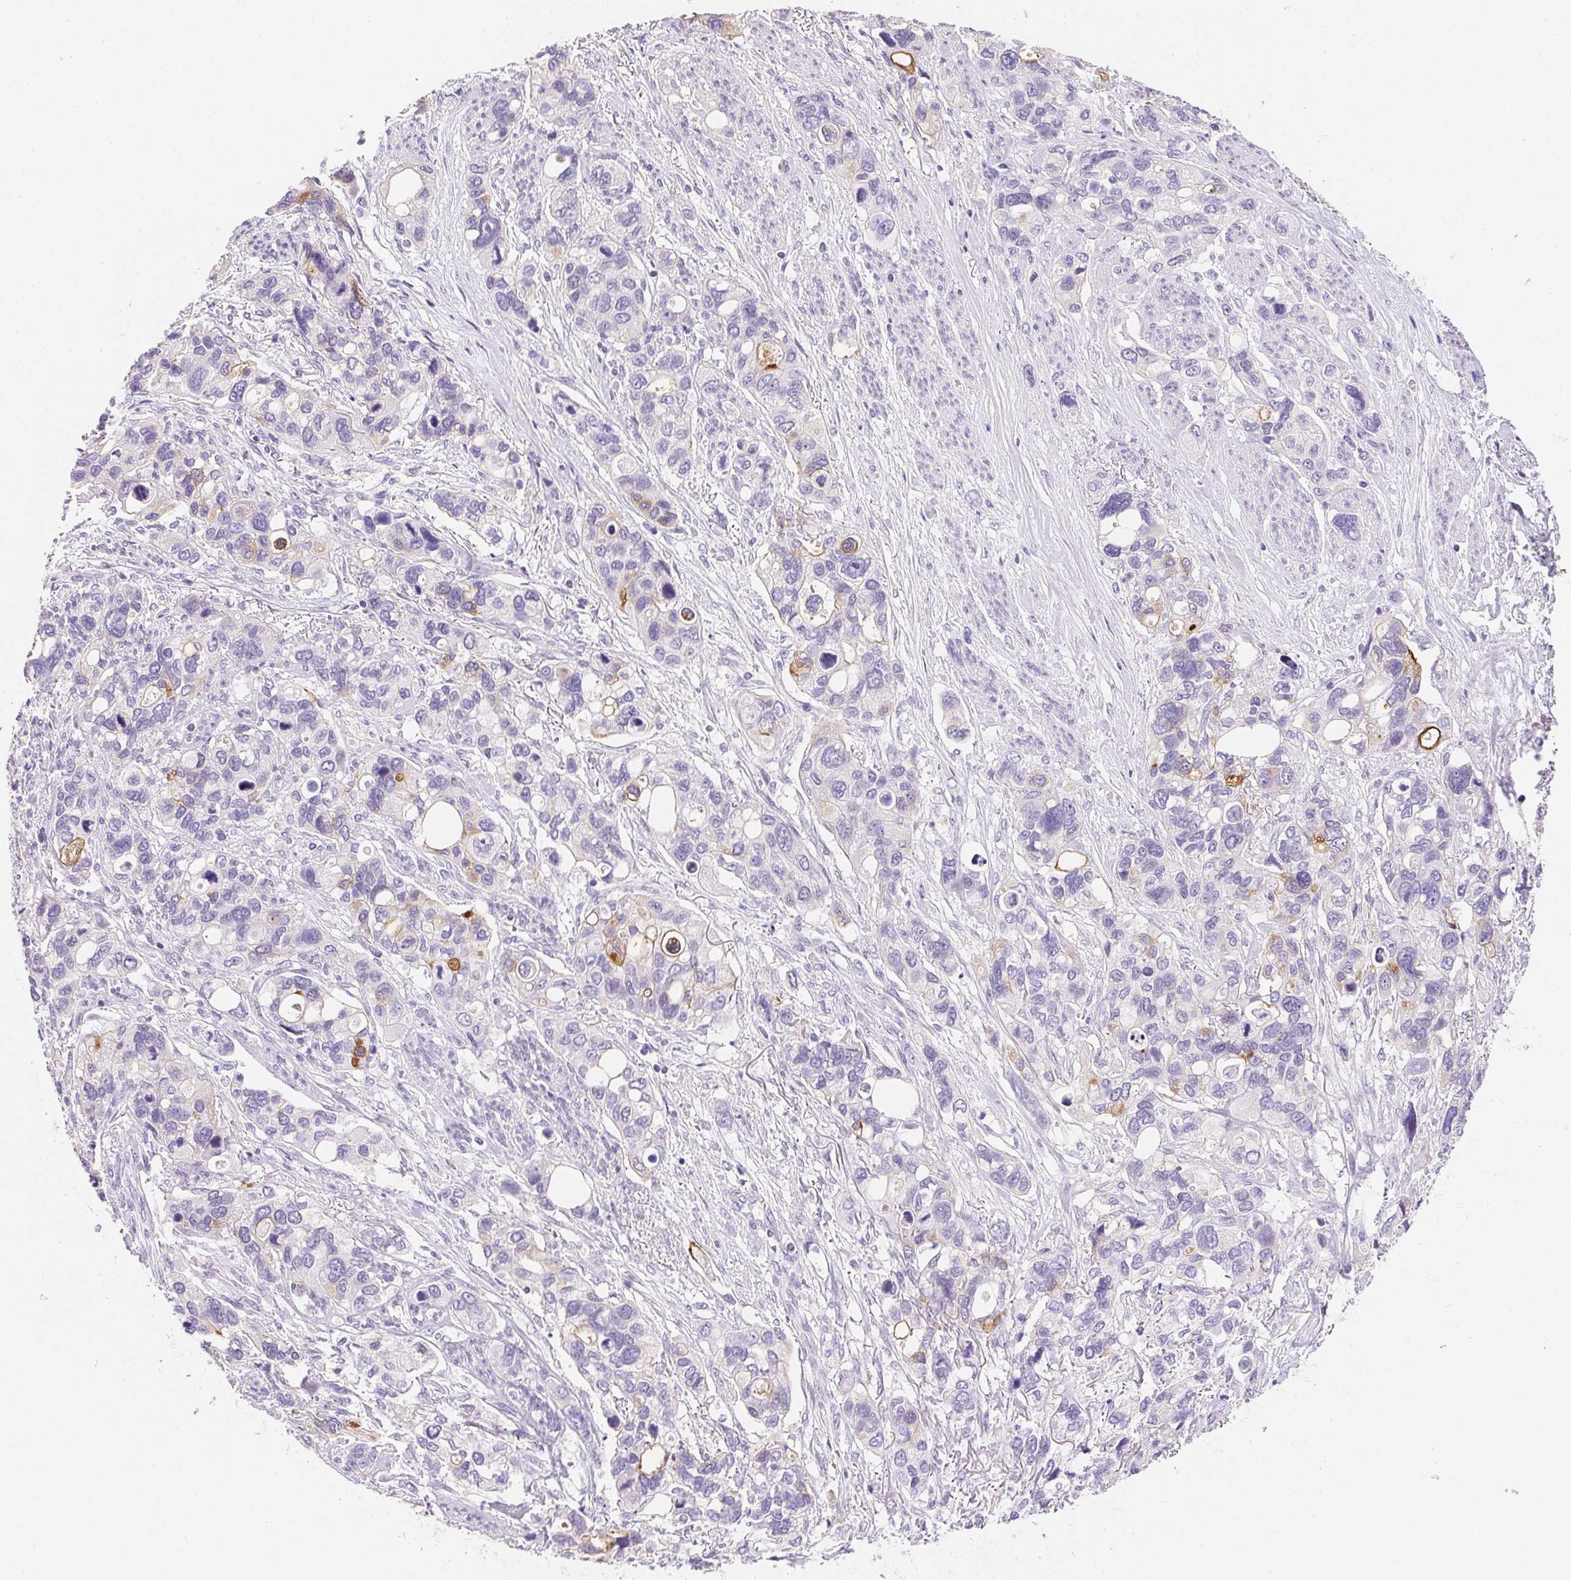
{"staining": {"intensity": "moderate", "quantity": "<25%", "location": "cytoplasmic/membranous"}, "tissue": "stomach cancer", "cell_type": "Tumor cells", "image_type": "cancer", "snomed": [{"axis": "morphology", "description": "Adenocarcinoma, NOS"}, {"axis": "topography", "description": "Stomach, upper"}], "caption": "Human stomach cancer stained for a protein (brown) exhibits moderate cytoplasmic/membranous positive expression in approximately <25% of tumor cells.", "gene": "AQP5", "patient": {"sex": "female", "age": 81}}